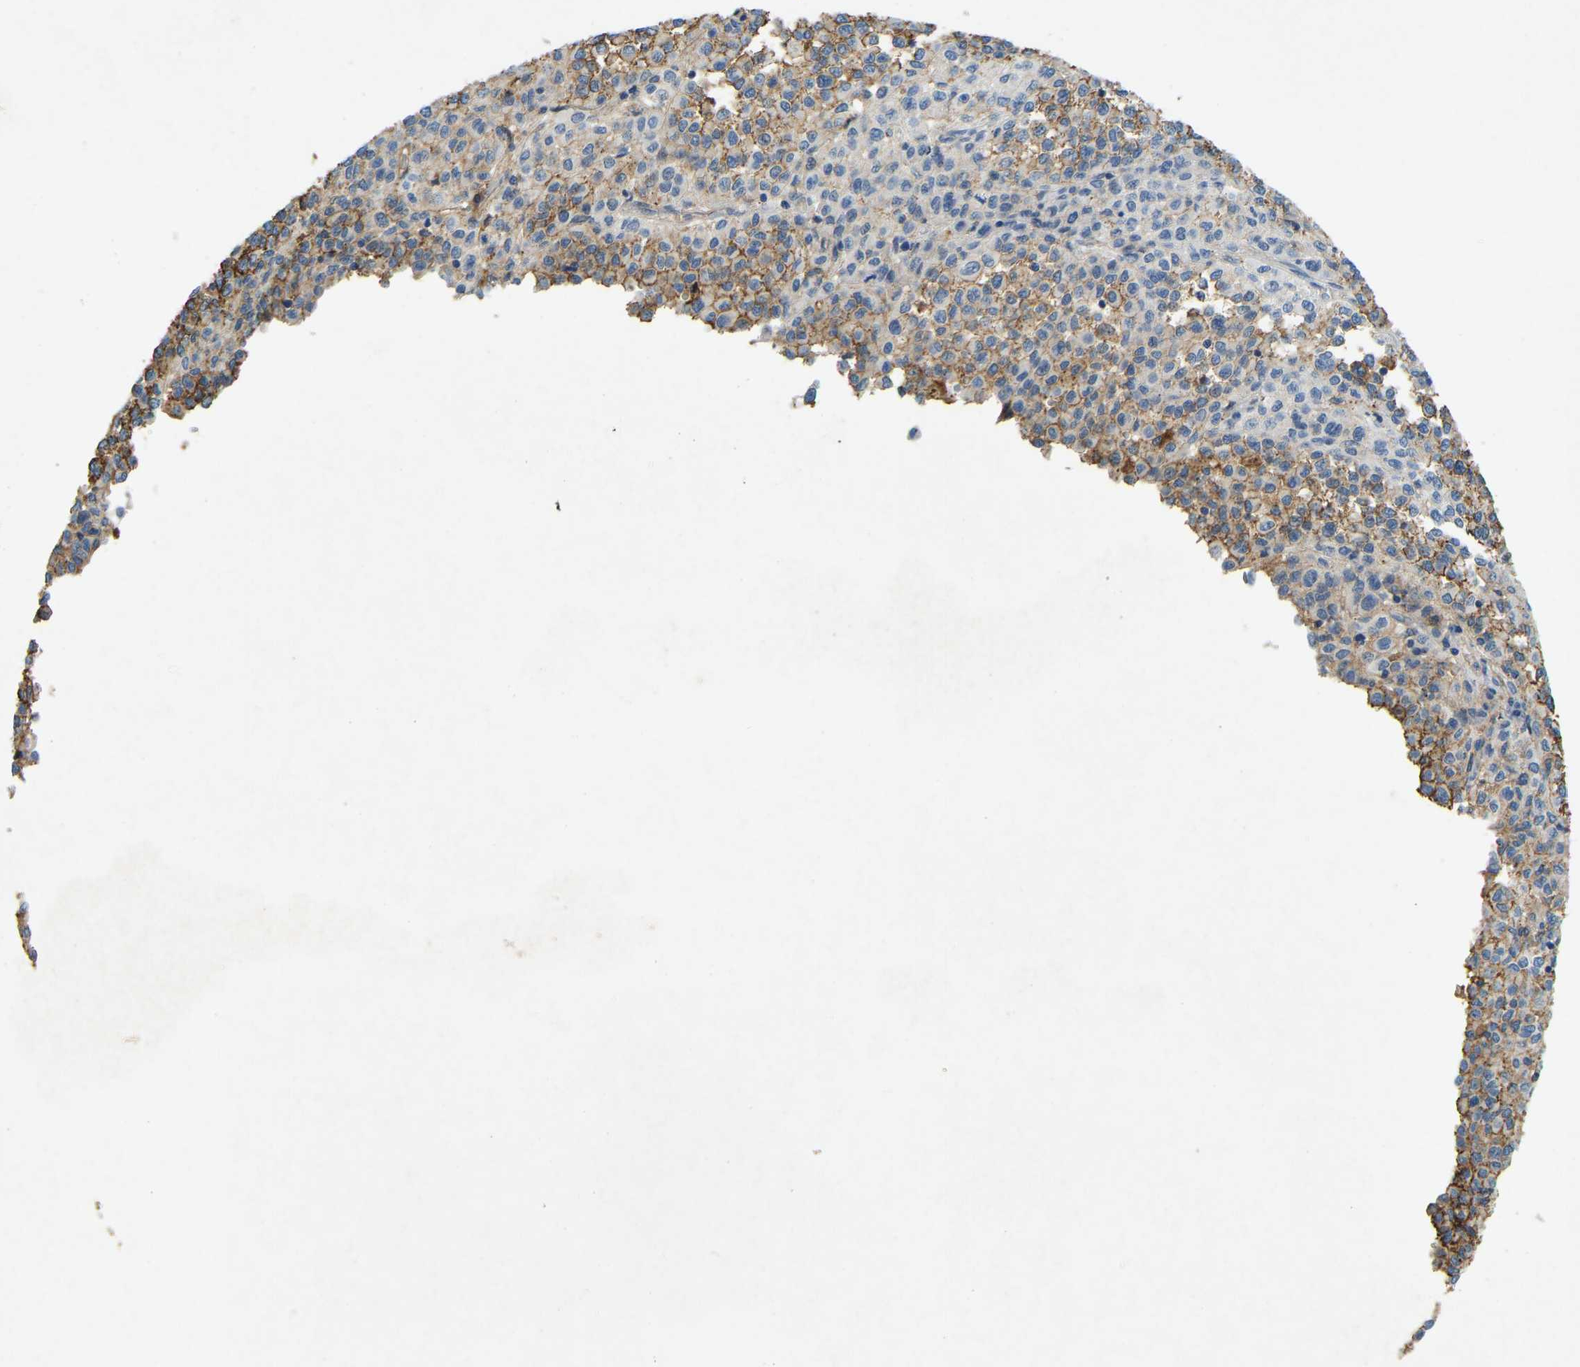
{"staining": {"intensity": "negative", "quantity": "none", "location": "none"}, "tissue": "melanoma", "cell_type": "Tumor cells", "image_type": "cancer", "snomed": [{"axis": "morphology", "description": "Malignant melanoma, Metastatic site"}, {"axis": "topography", "description": "Pancreas"}], "caption": "The immunohistochemistry histopathology image has no significant positivity in tumor cells of melanoma tissue.", "gene": "THBS4", "patient": {"sex": "female", "age": 30}}